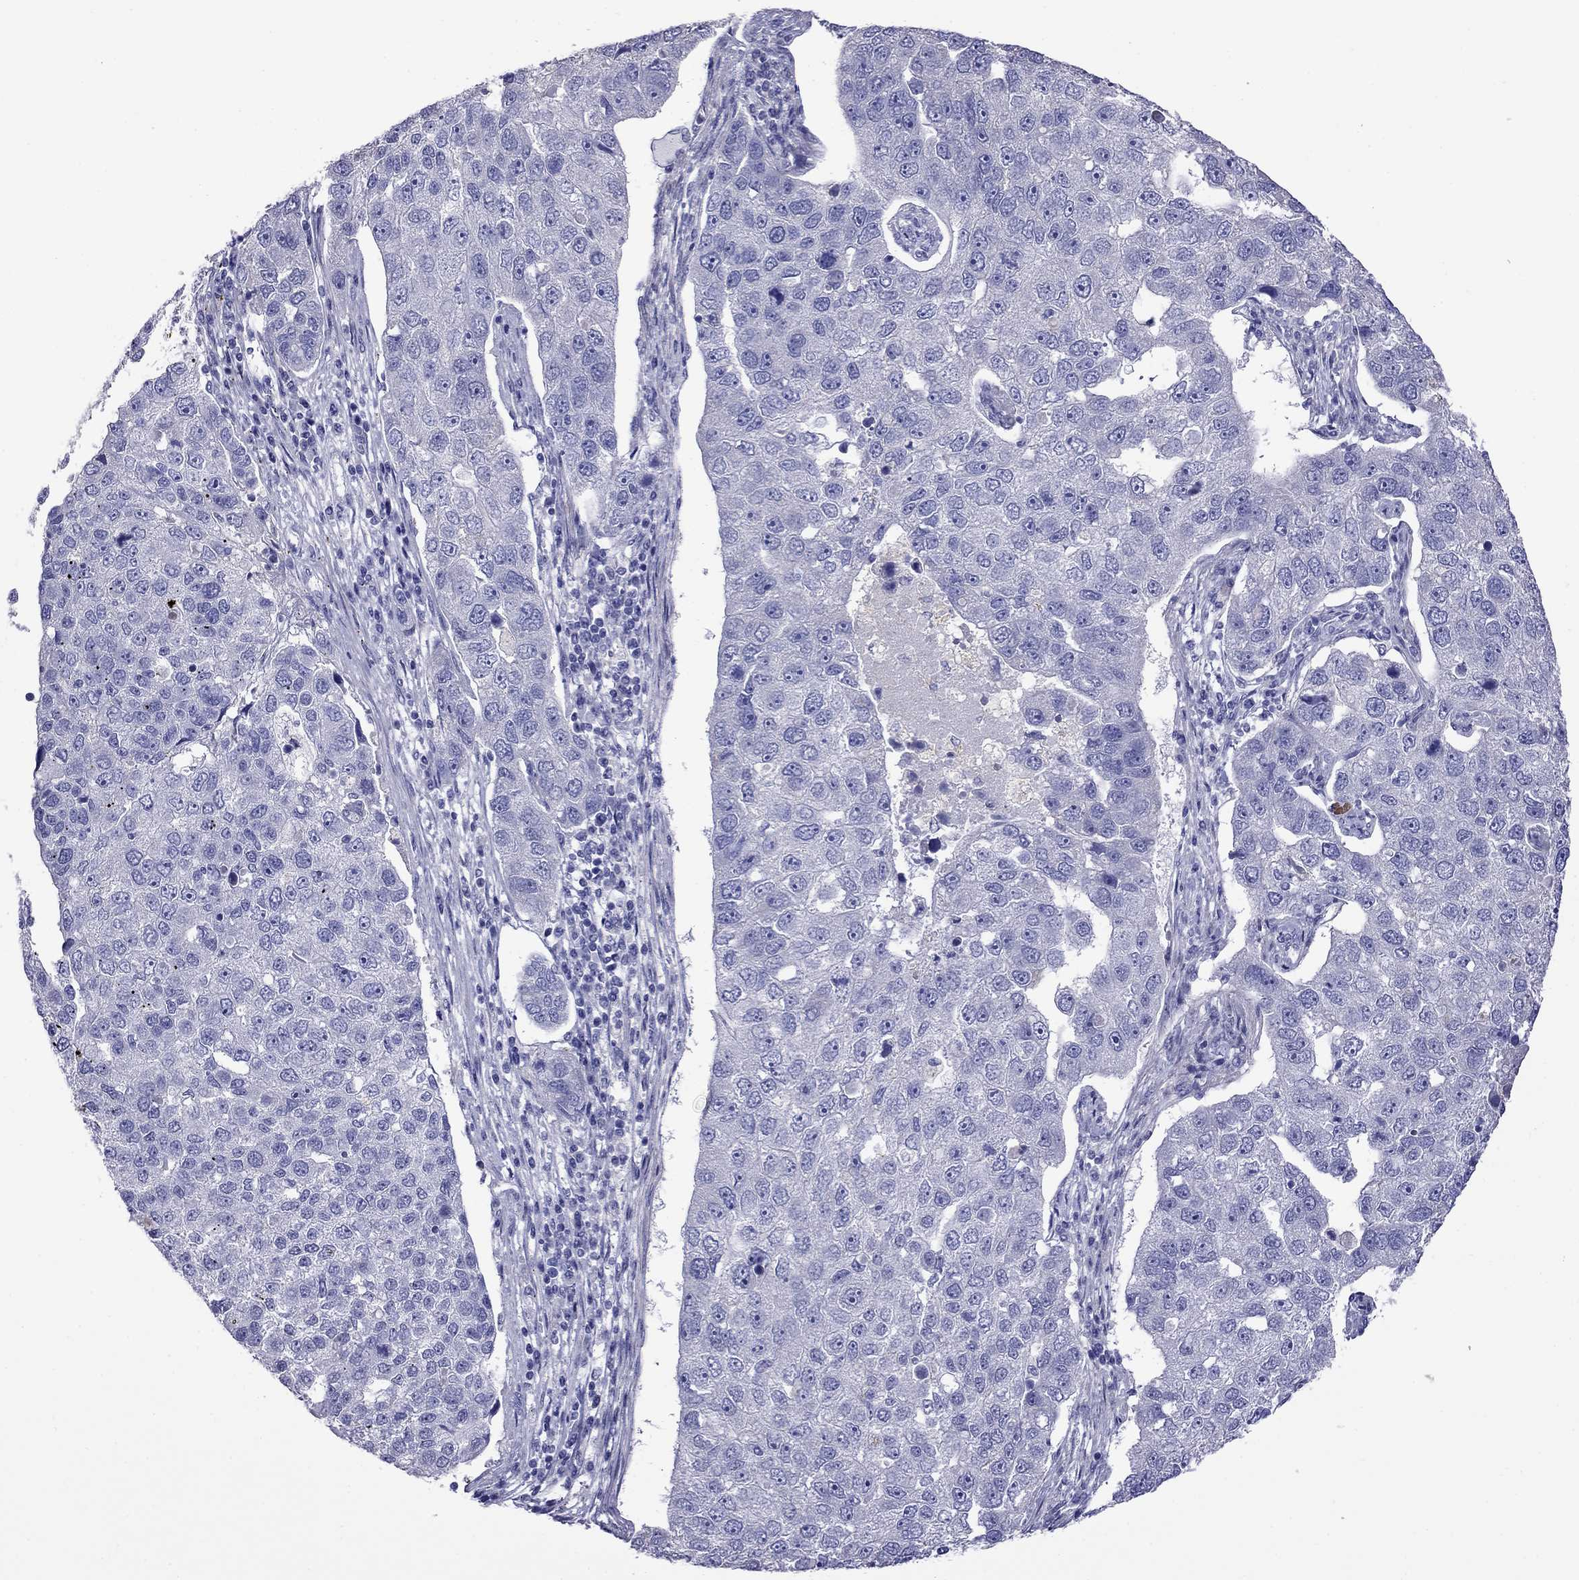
{"staining": {"intensity": "negative", "quantity": "none", "location": "none"}, "tissue": "pancreatic cancer", "cell_type": "Tumor cells", "image_type": "cancer", "snomed": [{"axis": "morphology", "description": "Adenocarcinoma, NOS"}, {"axis": "topography", "description": "Pancreas"}], "caption": "DAB immunohistochemical staining of pancreatic cancer (adenocarcinoma) displays no significant staining in tumor cells.", "gene": "STAR", "patient": {"sex": "female", "age": 61}}